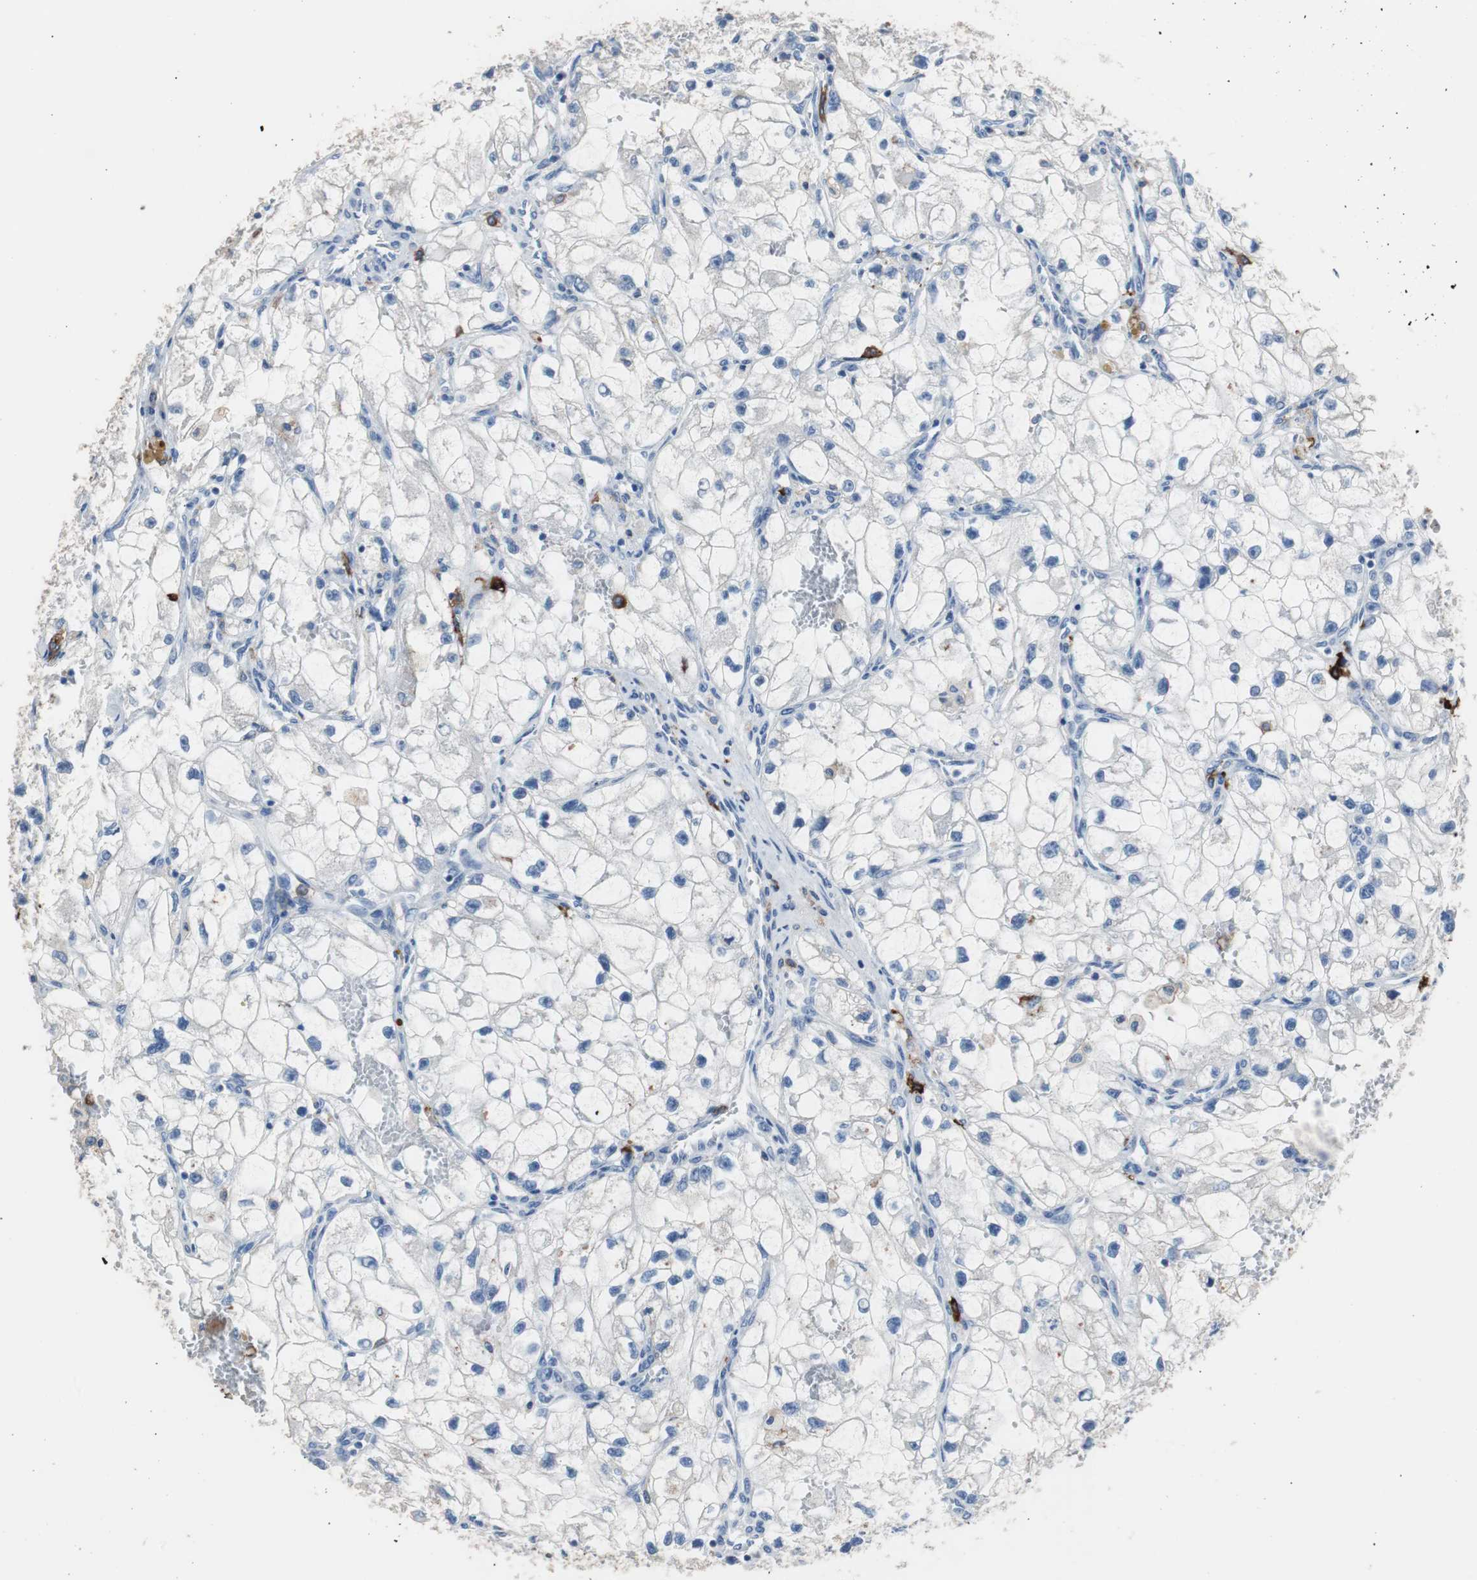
{"staining": {"intensity": "negative", "quantity": "none", "location": "none"}, "tissue": "renal cancer", "cell_type": "Tumor cells", "image_type": "cancer", "snomed": [{"axis": "morphology", "description": "Adenocarcinoma, NOS"}, {"axis": "topography", "description": "Kidney"}], "caption": "Immunohistochemistry photomicrograph of renal adenocarcinoma stained for a protein (brown), which displays no positivity in tumor cells. (DAB (3,3'-diaminobenzidine) immunohistochemistry, high magnification).", "gene": "FCGR2B", "patient": {"sex": "female", "age": 70}}